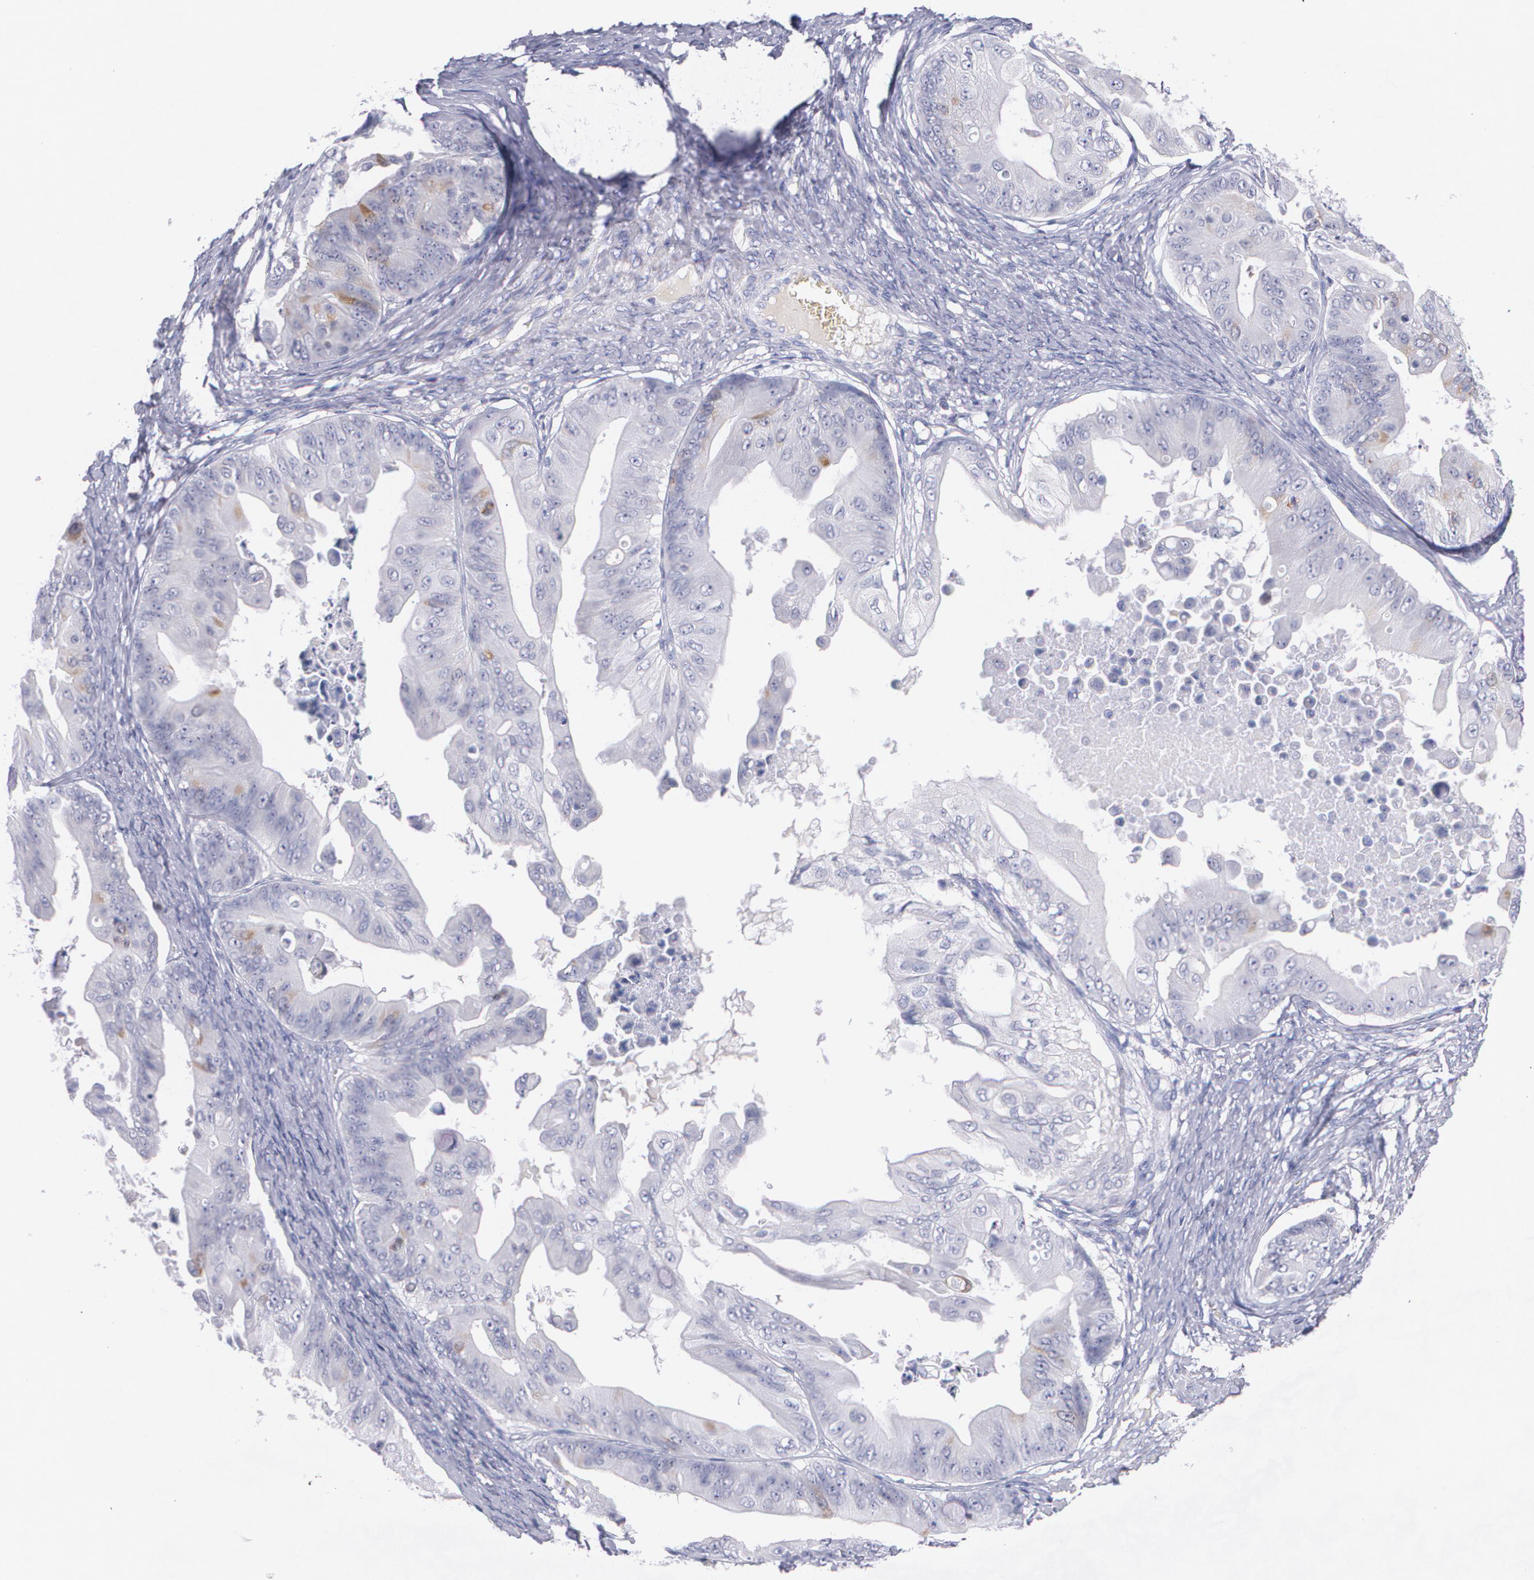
{"staining": {"intensity": "moderate", "quantity": "<25%", "location": "cytoplasmic/membranous"}, "tissue": "ovarian cancer", "cell_type": "Tumor cells", "image_type": "cancer", "snomed": [{"axis": "morphology", "description": "Cystadenocarcinoma, mucinous, NOS"}, {"axis": "topography", "description": "Ovary"}], "caption": "A high-resolution micrograph shows immunohistochemistry (IHC) staining of ovarian mucinous cystadenocarcinoma, which exhibits moderate cytoplasmic/membranous positivity in approximately <25% of tumor cells. Using DAB (brown) and hematoxylin (blue) stains, captured at high magnification using brightfield microscopy.", "gene": "HMMR", "patient": {"sex": "female", "age": 37}}